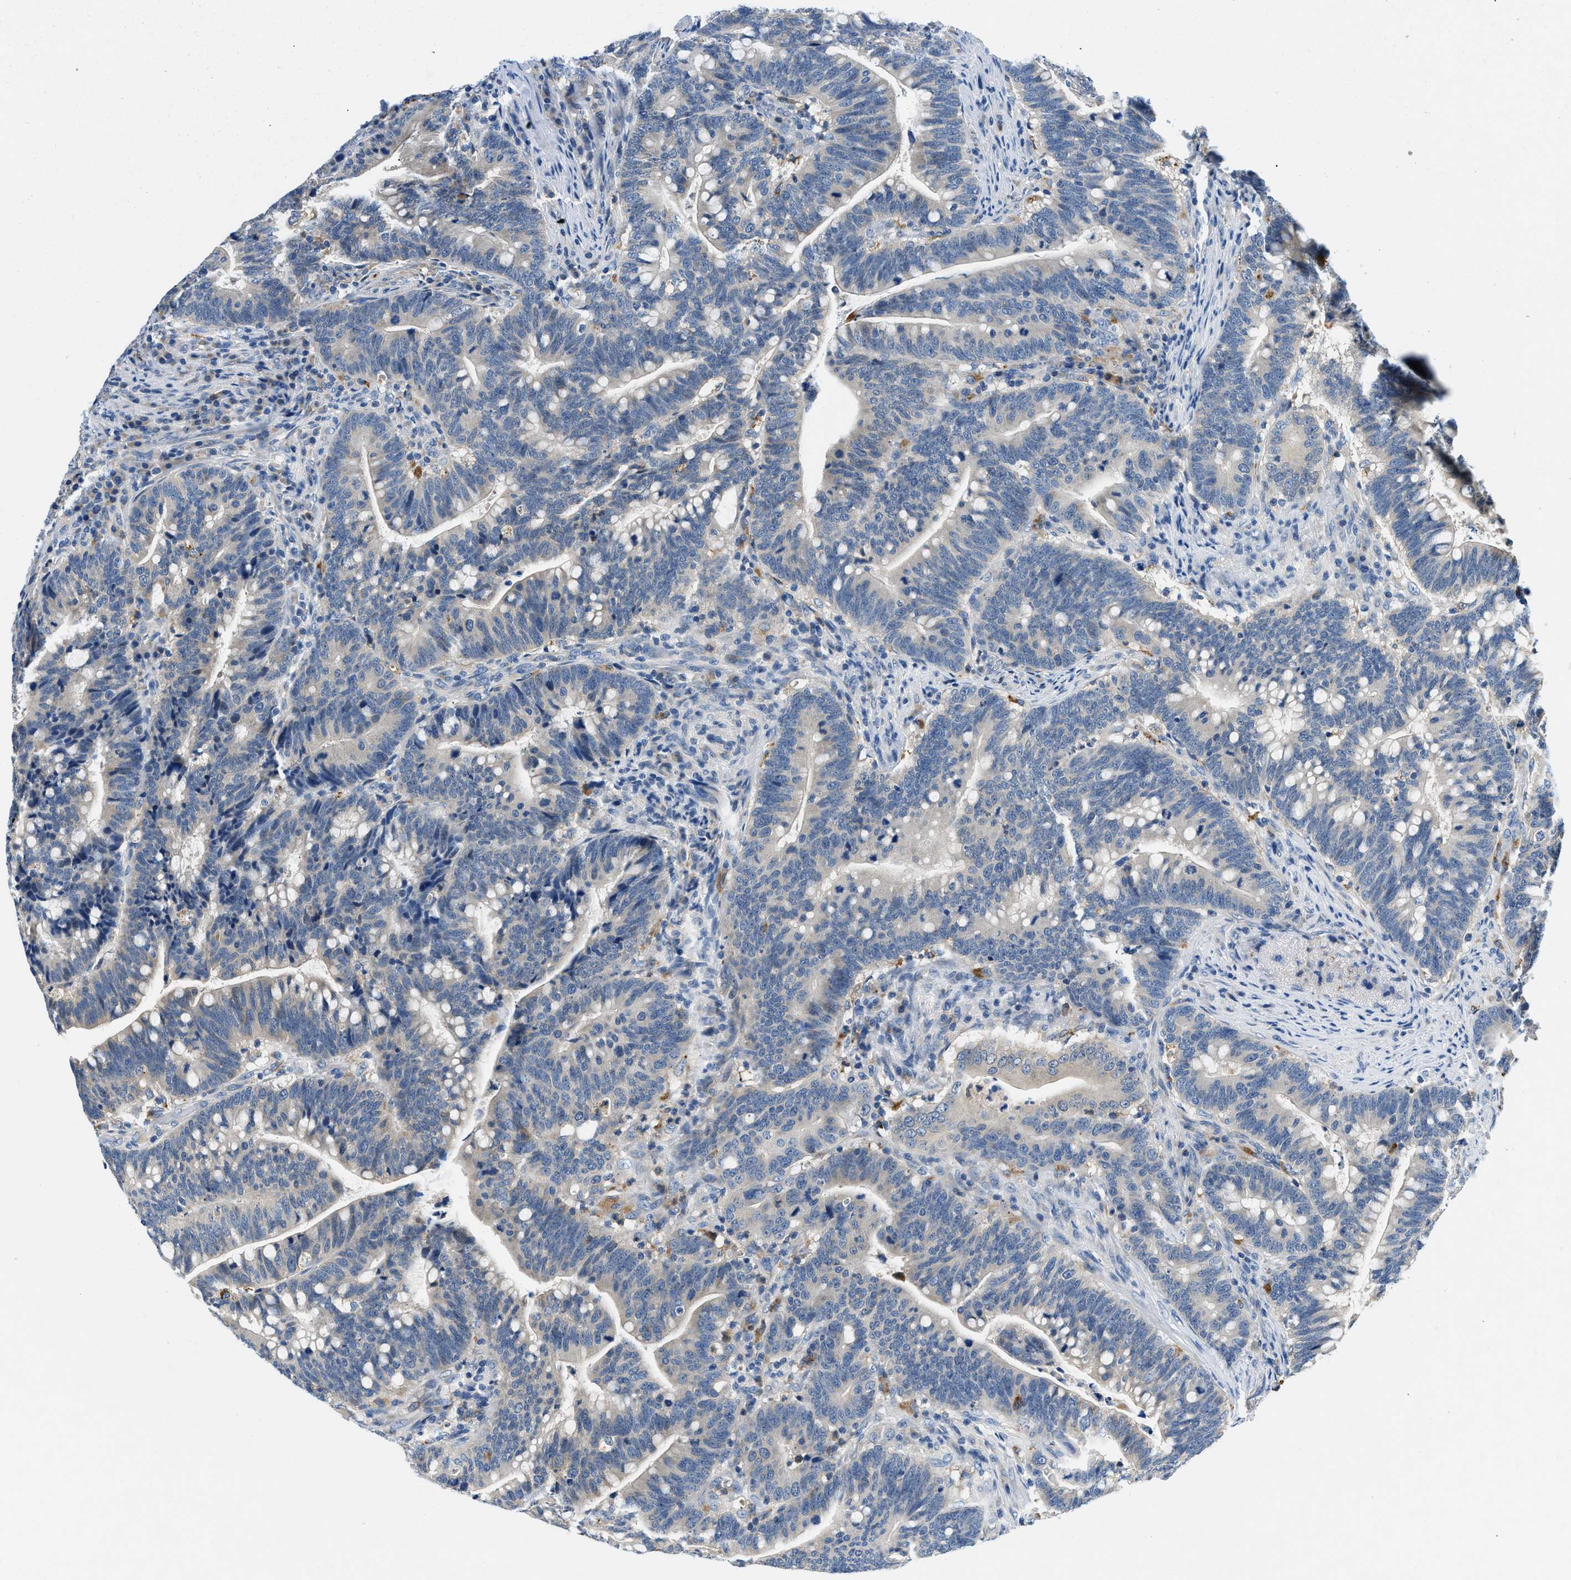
{"staining": {"intensity": "negative", "quantity": "none", "location": "none"}, "tissue": "colorectal cancer", "cell_type": "Tumor cells", "image_type": "cancer", "snomed": [{"axis": "morphology", "description": "Normal tissue, NOS"}, {"axis": "morphology", "description": "Adenocarcinoma, NOS"}, {"axis": "topography", "description": "Colon"}], "caption": "Colorectal adenocarcinoma was stained to show a protein in brown. There is no significant staining in tumor cells.", "gene": "ADGRE3", "patient": {"sex": "female", "age": 66}}